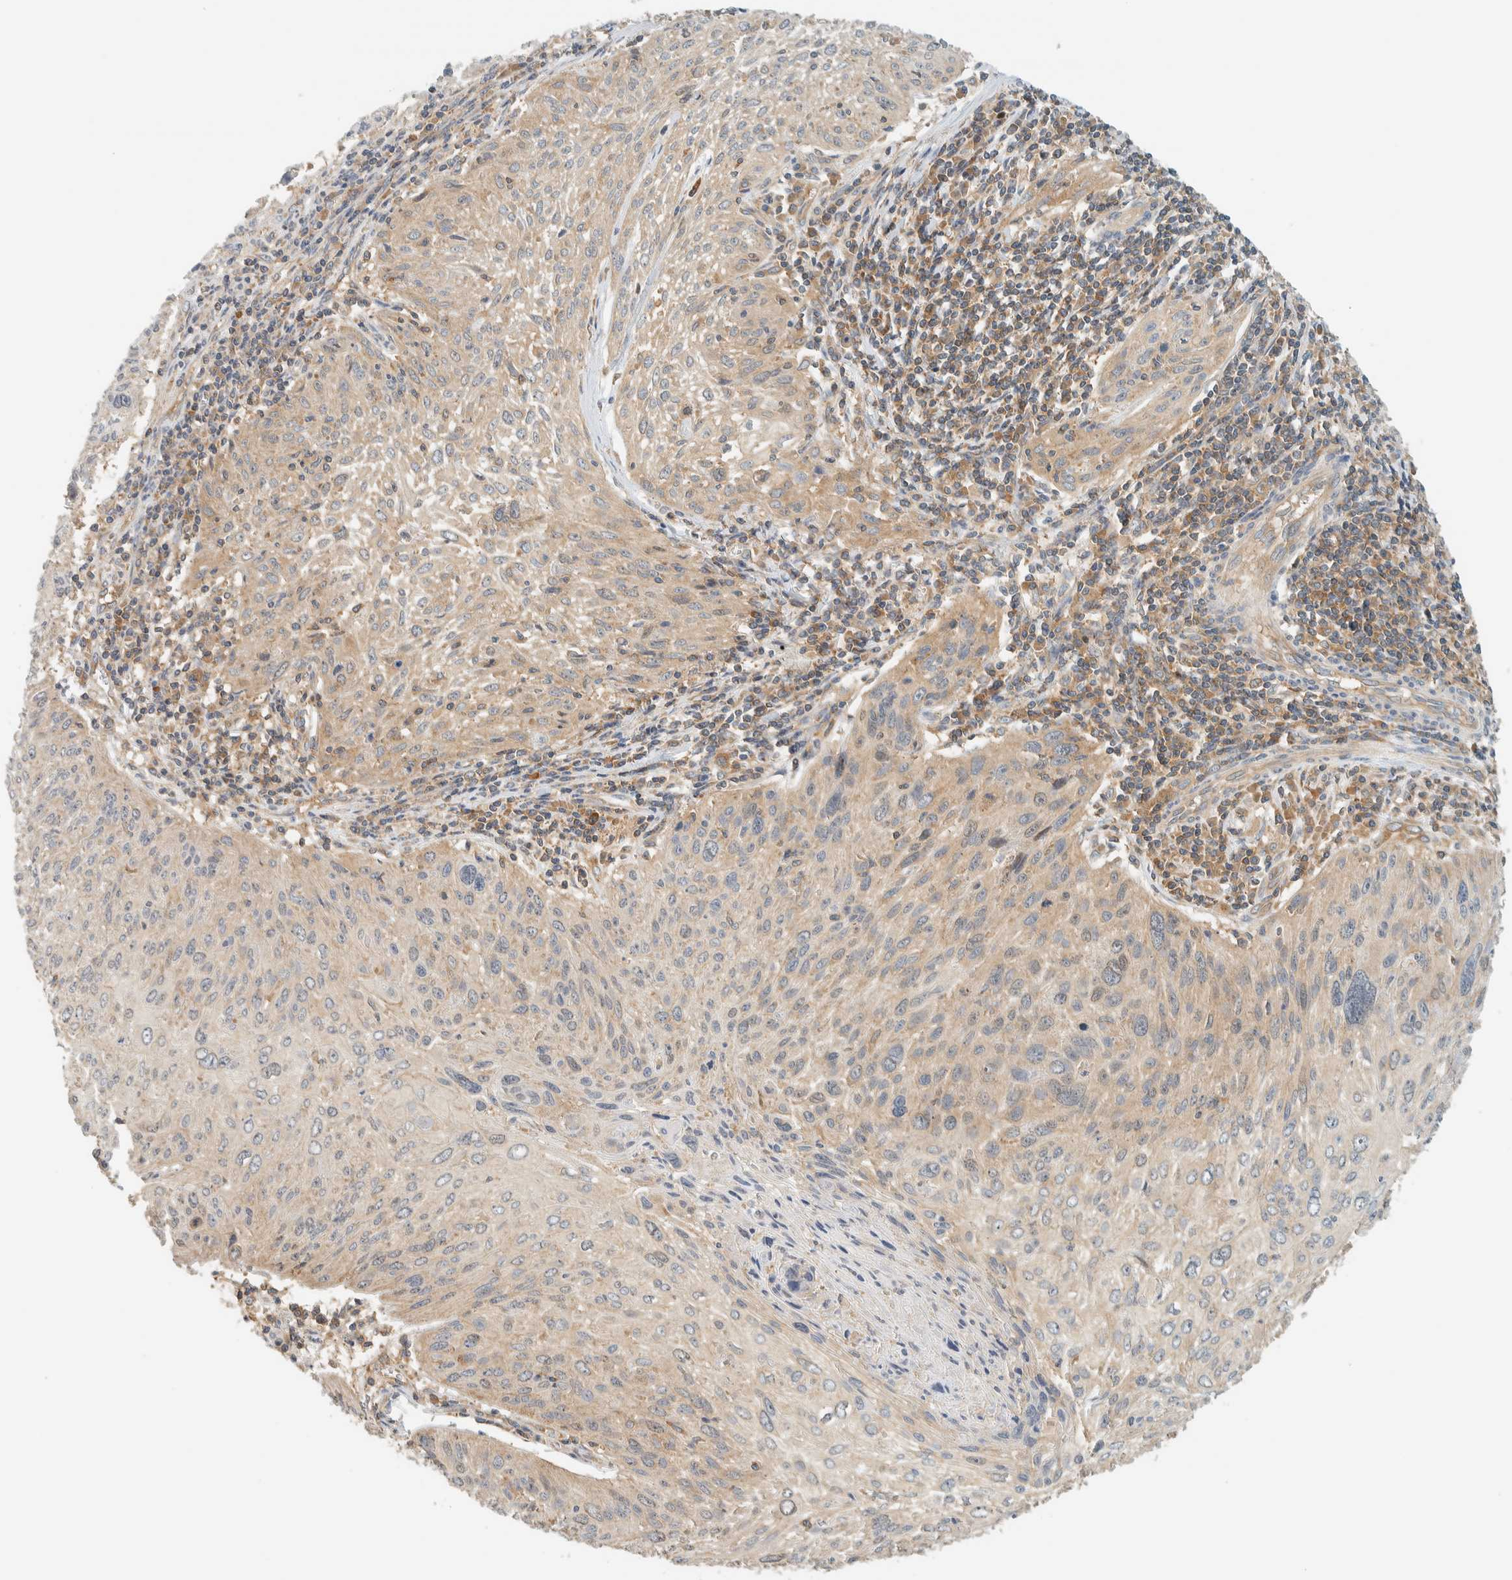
{"staining": {"intensity": "weak", "quantity": "<25%", "location": "cytoplasmic/membranous"}, "tissue": "cervical cancer", "cell_type": "Tumor cells", "image_type": "cancer", "snomed": [{"axis": "morphology", "description": "Squamous cell carcinoma, NOS"}, {"axis": "topography", "description": "Cervix"}], "caption": "Immunohistochemical staining of cervical cancer exhibits no significant staining in tumor cells. The staining is performed using DAB (3,3'-diaminobenzidine) brown chromogen with nuclei counter-stained in using hematoxylin.", "gene": "ARFGEF1", "patient": {"sex": "female", "age": 51}}